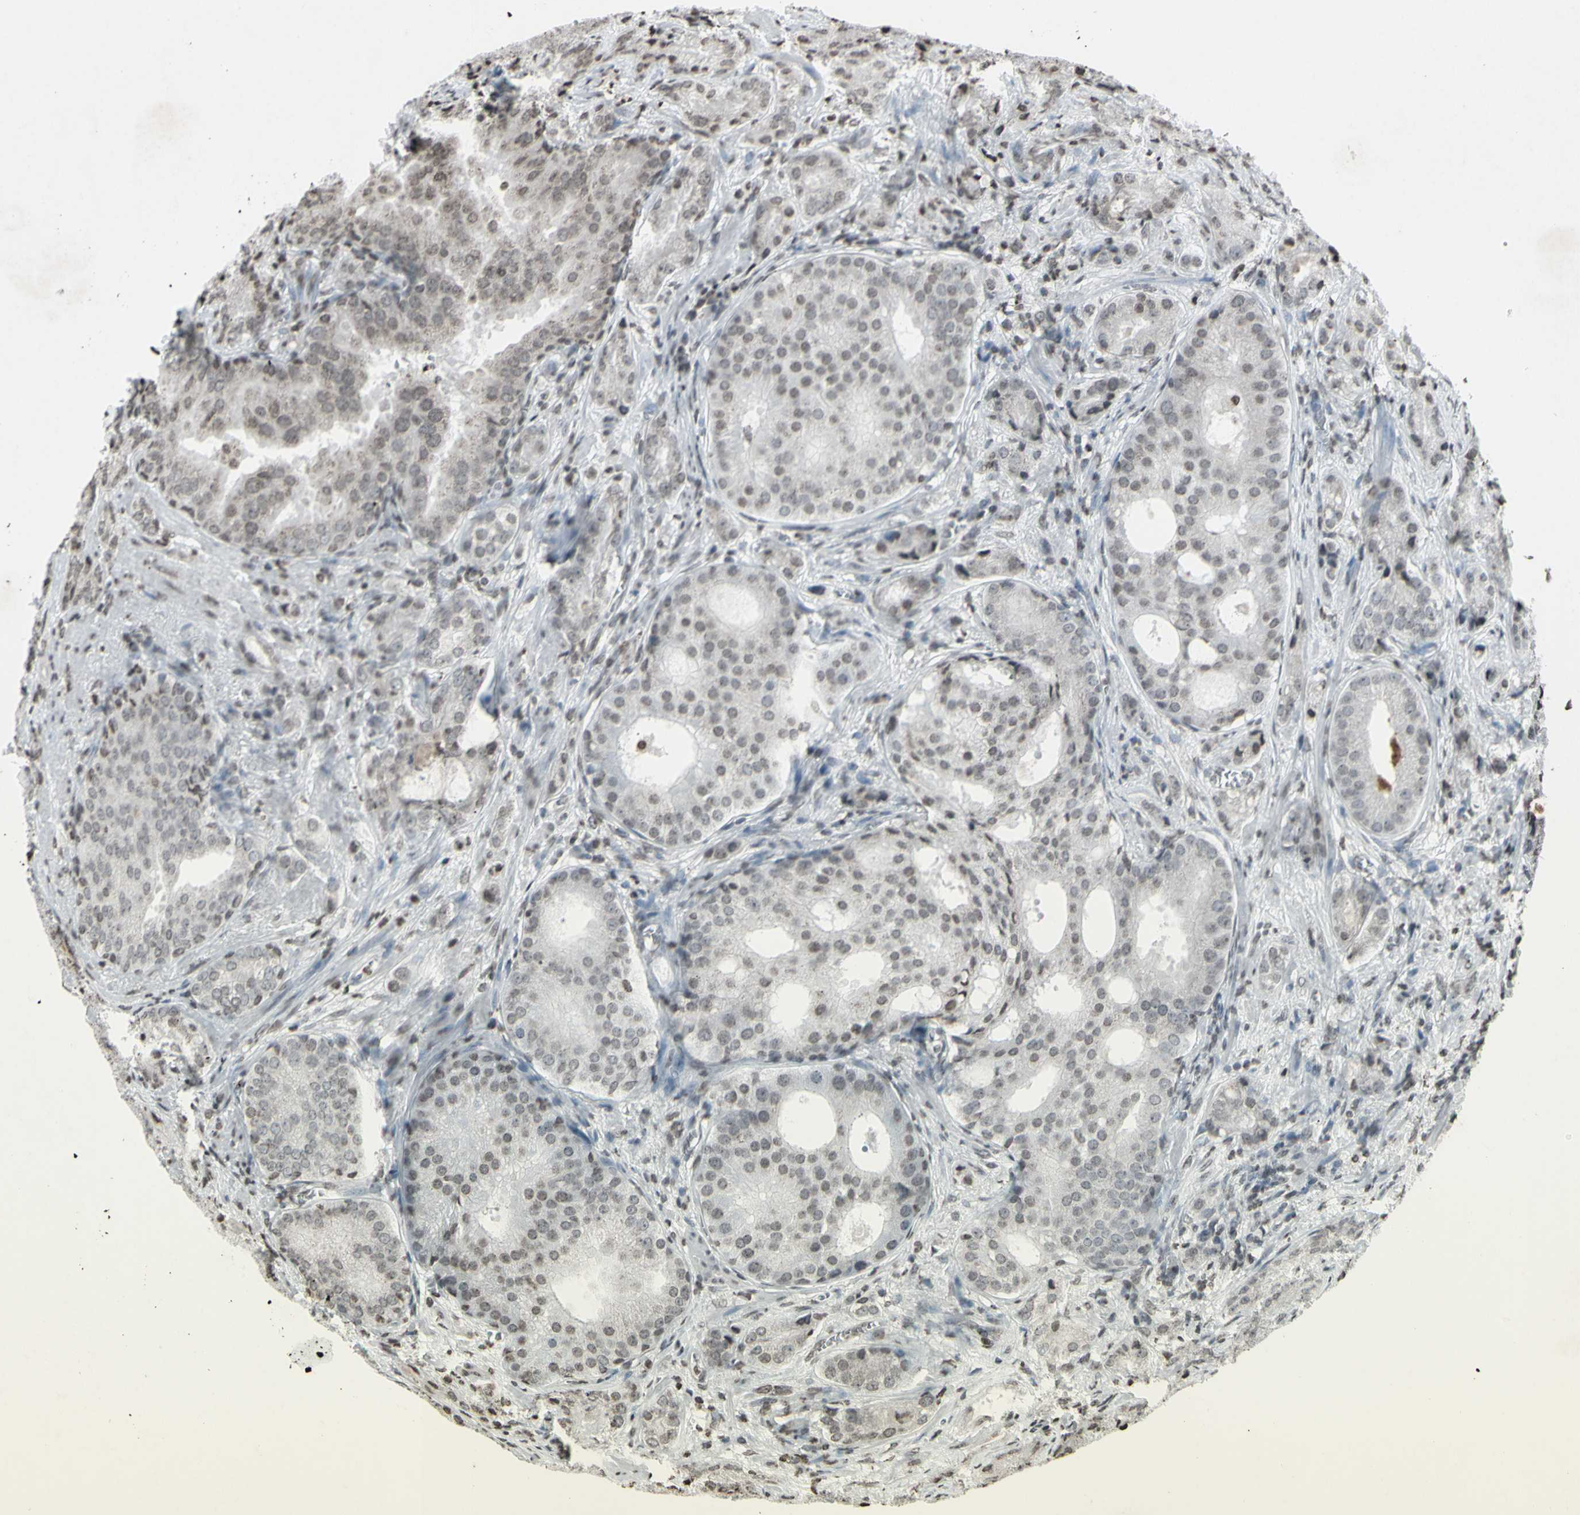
{"staining": {"intensity": "negative", "quantity": "none", "location": "none"}, "tissue": "prostate cancer", "cell_type": "Tumor cells", "image_type": "cancer", "snomed": [{"axis": "morphology", "description": "Adenocarcinoma, High grade"}, {"axis": "topography", "description": "Prostate"}], "caption": "Tumor cells are negative for protein expression in human prostate cancer.", "gene": "CD79B", "patient": {"sex": "male", "age": 64}}